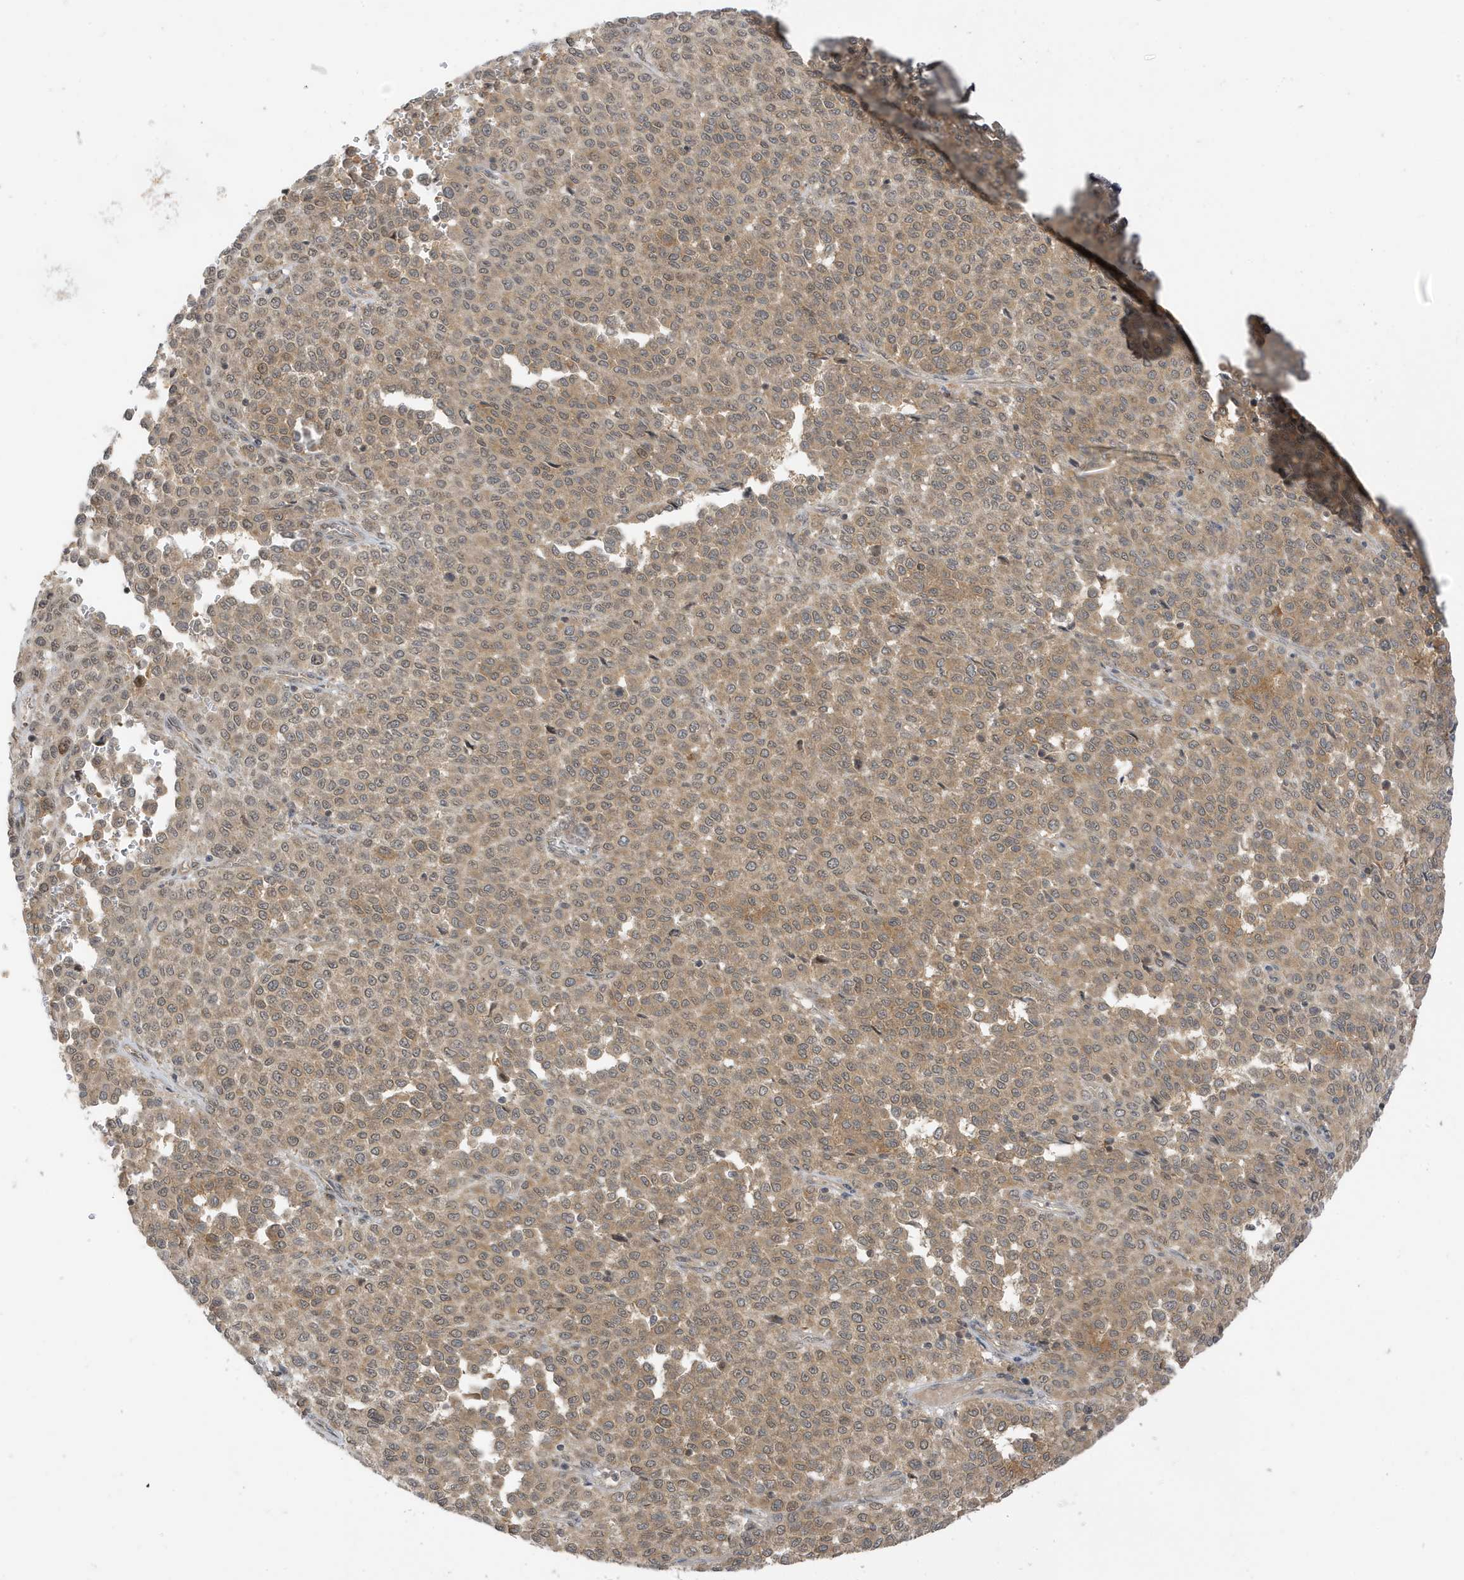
{"staining": {"intensity": "moderate", "quantity": ">75%", "location": "cytoplasmic/membranous,nuclear"}, "tissue": "melanoma", "cell_type": "Tumor cells", "image_type": "cancer", "snomed": [{"axis": "morphology", "description": "Malignant melanoma, Metastatic site"}, {"axis": "topography", "description": "Pancreas"}], "caption": "Melanoma stained for a protein exhibits moderate cytoplasmic/membranous and nuclear positivity in tumor cells. (DAB (3,3'-diaminobenzidine) = brown stain, brightfield microscopy at high magnification).", "gene": "TAB3", "patient": {"sex": "female", "age": 30}}